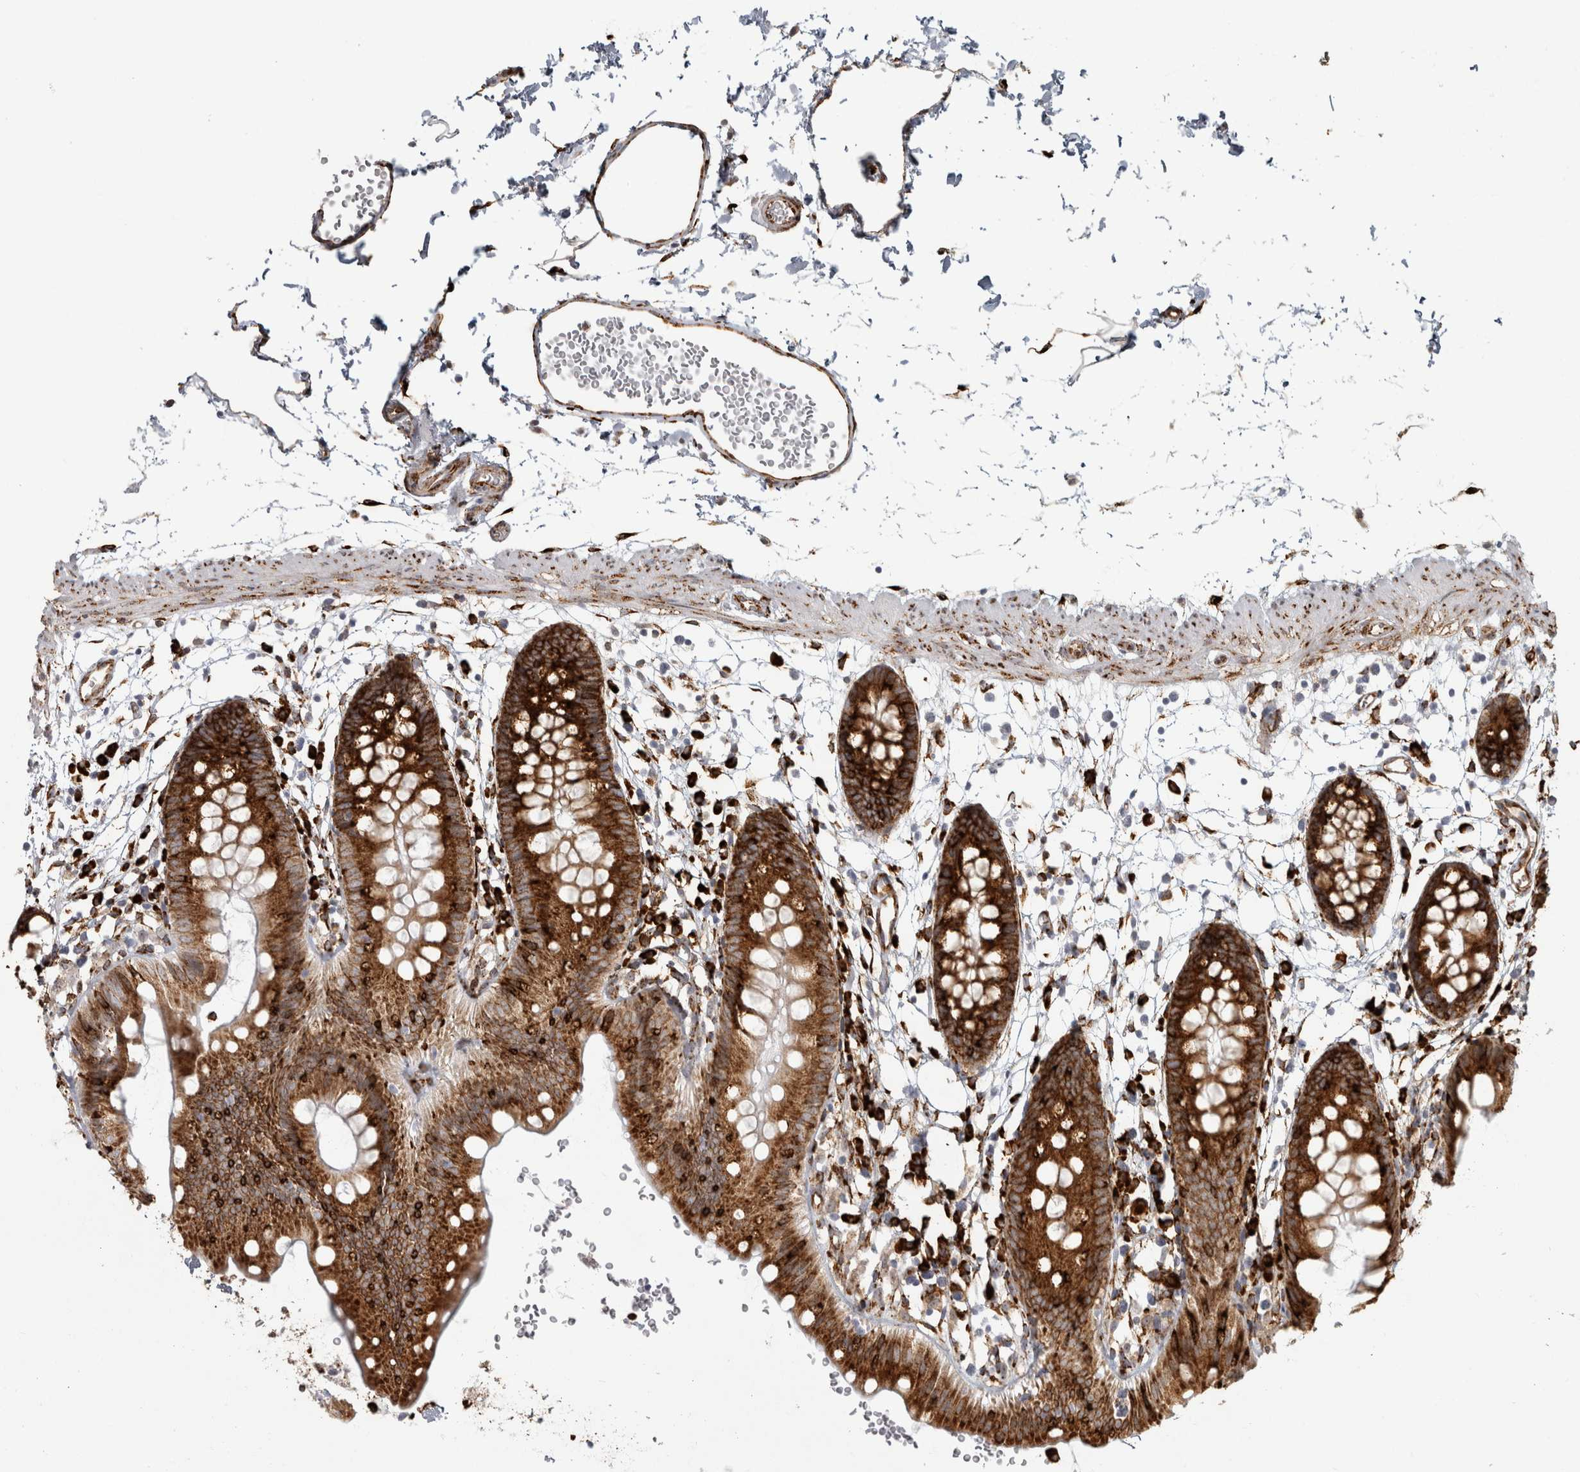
{"staining": {"intensity": "strong", "quantity": ">75%", "location": "cytoplasmic/membranous"}, "tissue": "colon", "cell_type": "Endothelial cells", "image_type": "normal", "snomed": [{"axis": "morphology", "description": "Normal tissue, NOS"}, {"axis": "topography", "description": "Colon"}], "caption": "Endothelial cells display high levels of strong cytoplasmic/membranous staining in approximately >75% of cells in normal colon. (DAB (3,3'-diaminobenzidine) IHC with brightfield microscopy, high magnification).", "gene": "OSTN", "patient": {"sex": "male", "age": 56}}